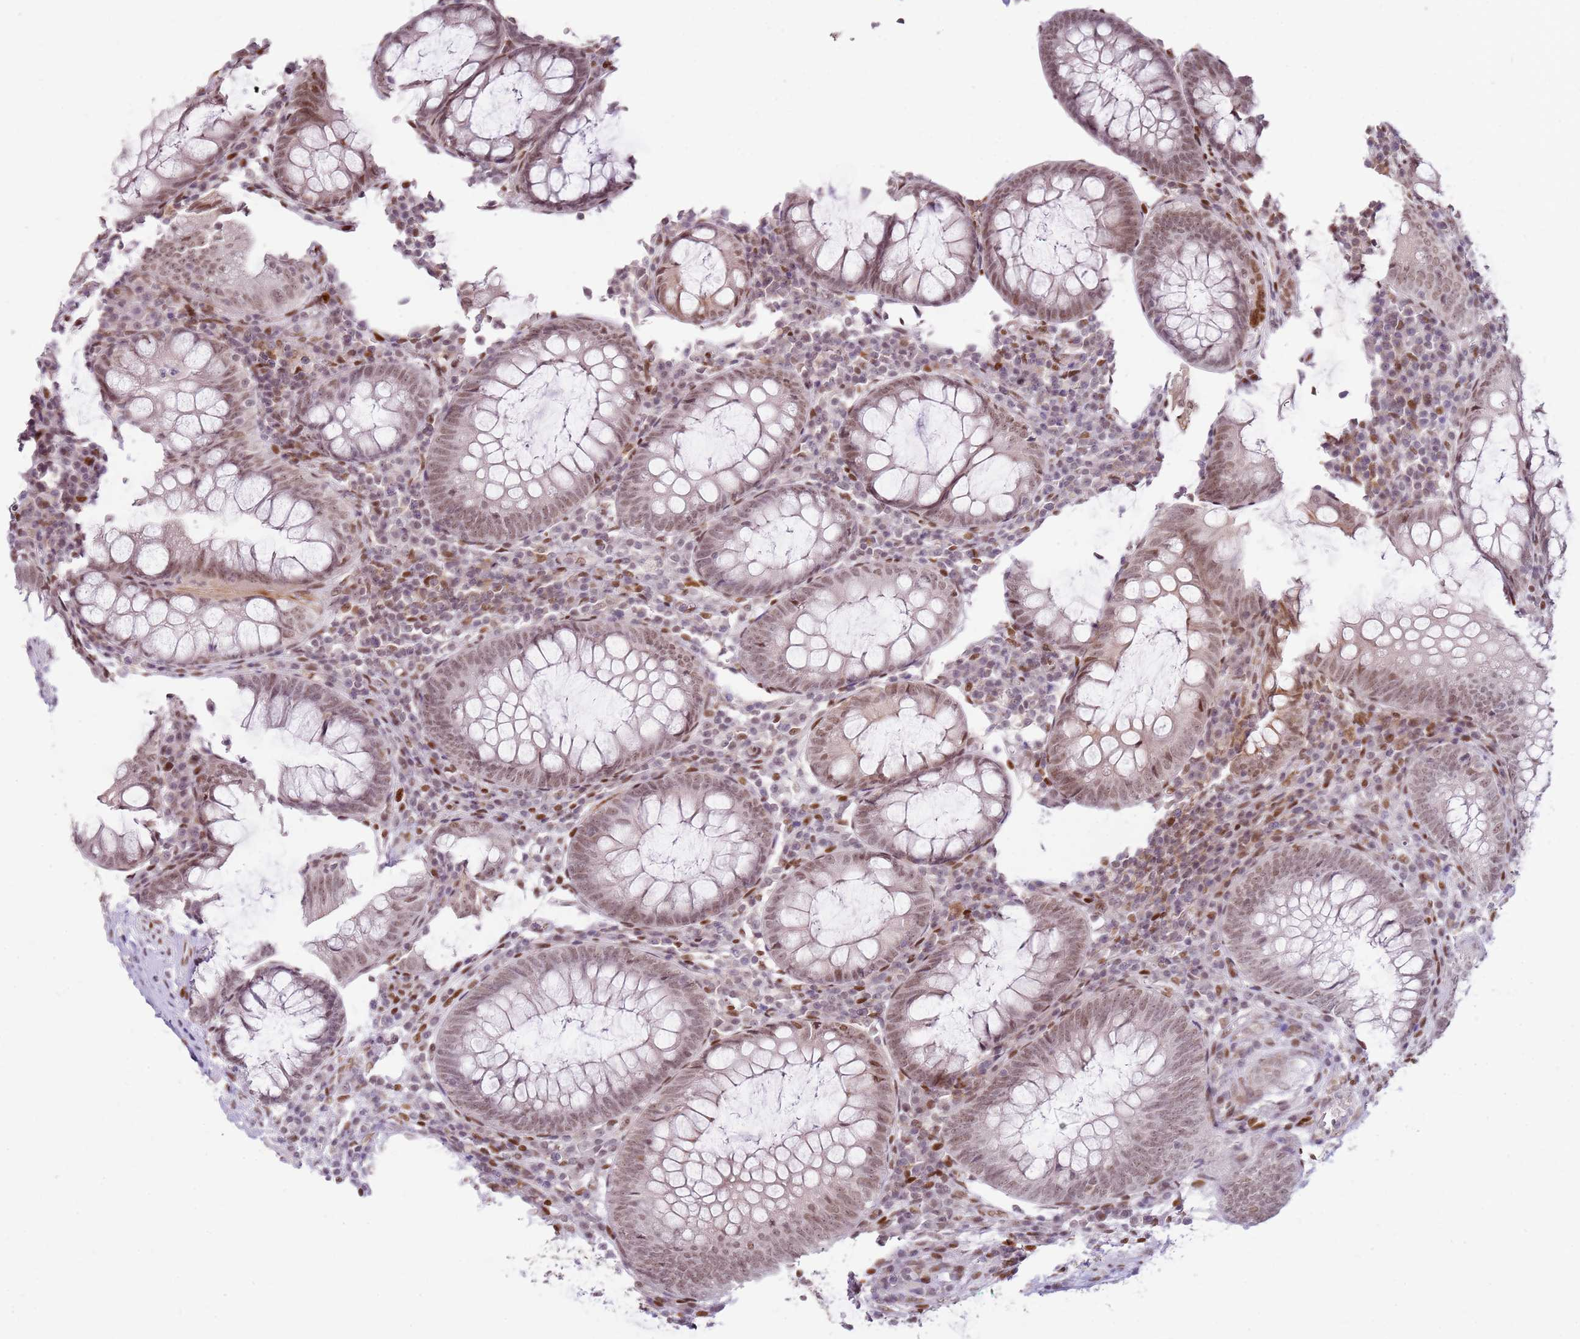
{"staining": {"intensity": "moderate", "quantity": ">75%", "location": "nuclear"}, "tissue": "appendix", "cell_type": "Glandular cells", "image_type": "normal", "snomed": [{"axis": "morphology", "description": "Normal tissue, NOS"}, {"axis": "topography", "description": "Appendix"}], "caption": "Immunohistochemistry (IHC) histopathology image of benign appendix stained for a protein (brown), which exhibits medium levels of moderate nuclear staining in approximately >75% of glandular cells.", "gene": "PHC2", "patient": {"sex": "male", "age": 83}}